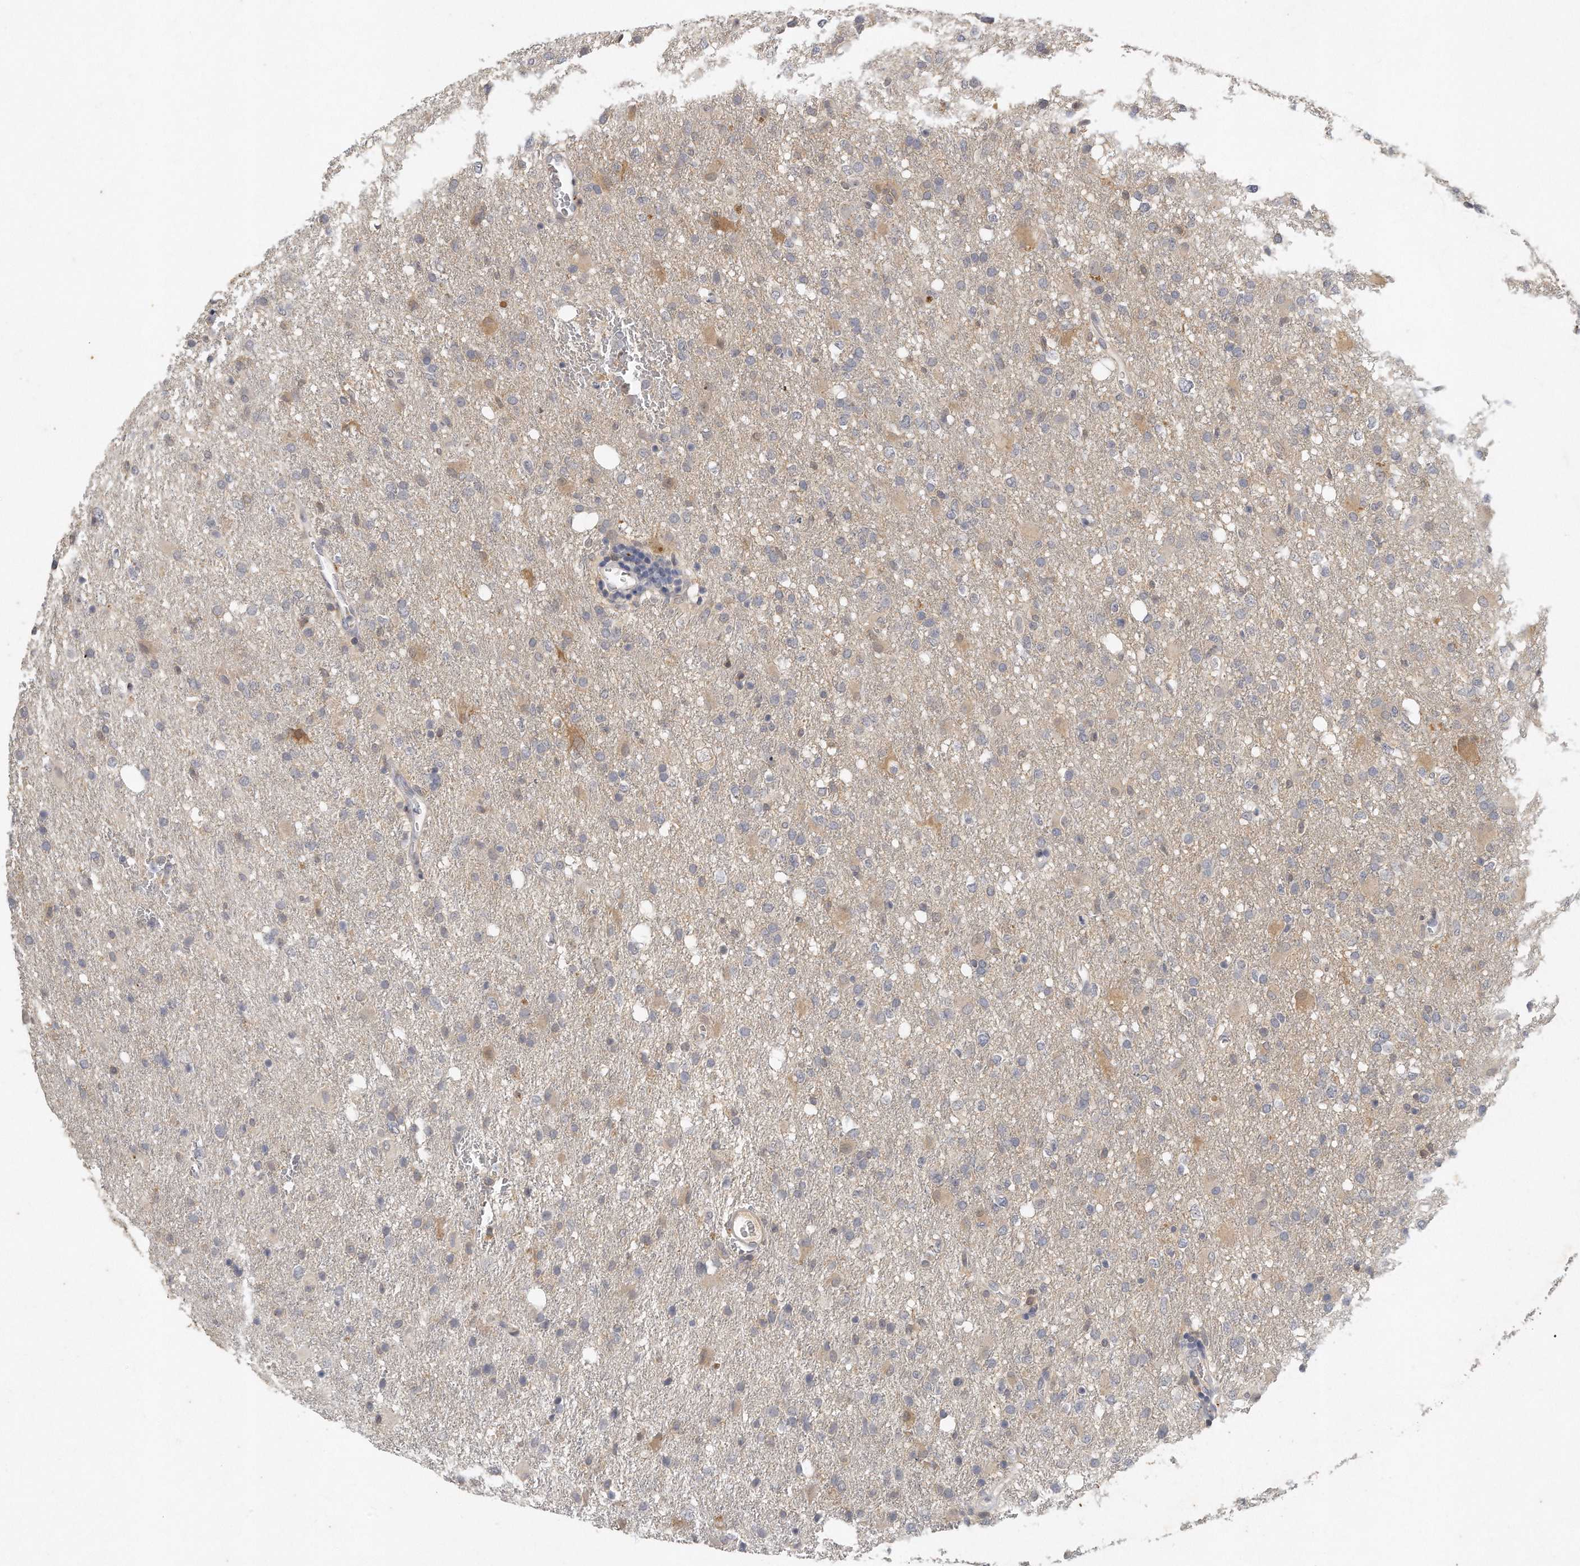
{"staining": {"intensity": "negative", "quantity": "none", "location": "none"}, "tissue": "glioma", "cell_type": "Tumor cells", "image_type": "cancer", "snomed": [{"axis": "morphology", "description": "Glioma, malignant, High grade"}, {"axis": "topography", "description": "Brain"}], "caption": "Tumor cells are negative for protein expression in human glioma.", "gene": "CAMK1", "patient": {"sex": "female", "age": 57}}